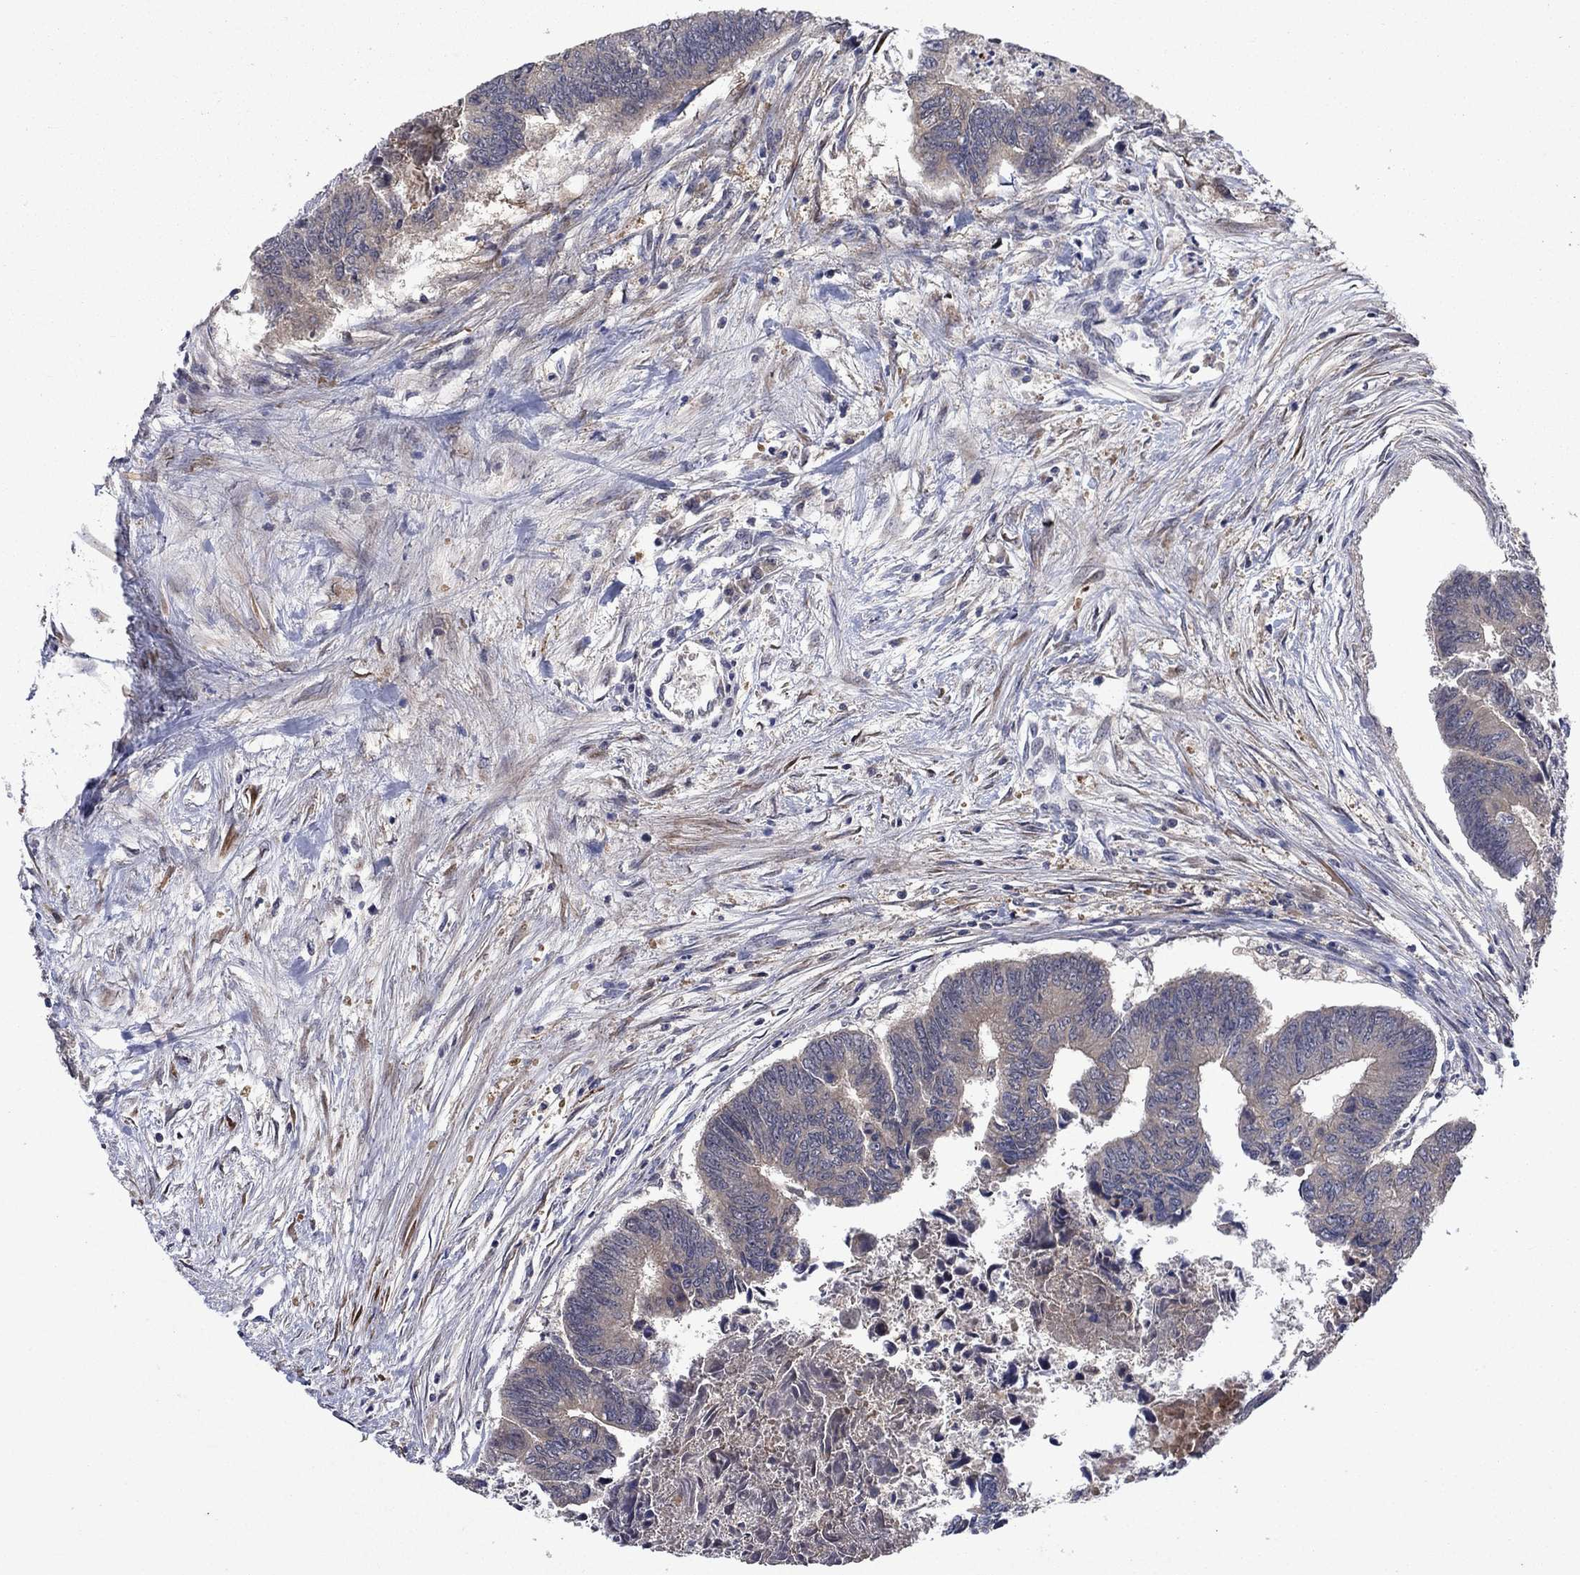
{"staining": {"intensity": "weak", "quantity": "<25%", "location": "cytoplasmic/membranous"}, "tissue": "colorectal cancer", "cell_type": "Tumor cells", "image_type": "cancer", "snomed": [{"axis": "morphology", "description": "Adenocarcinoma, NOS"}, {"axis": "topography", "description": "Colon"}], "caption": "Histopathology image shows no significant protein expression in tumor cells of colorectal cancer.", "gene": "IAH1", "patient": {"sex": "female", "age": 65}}